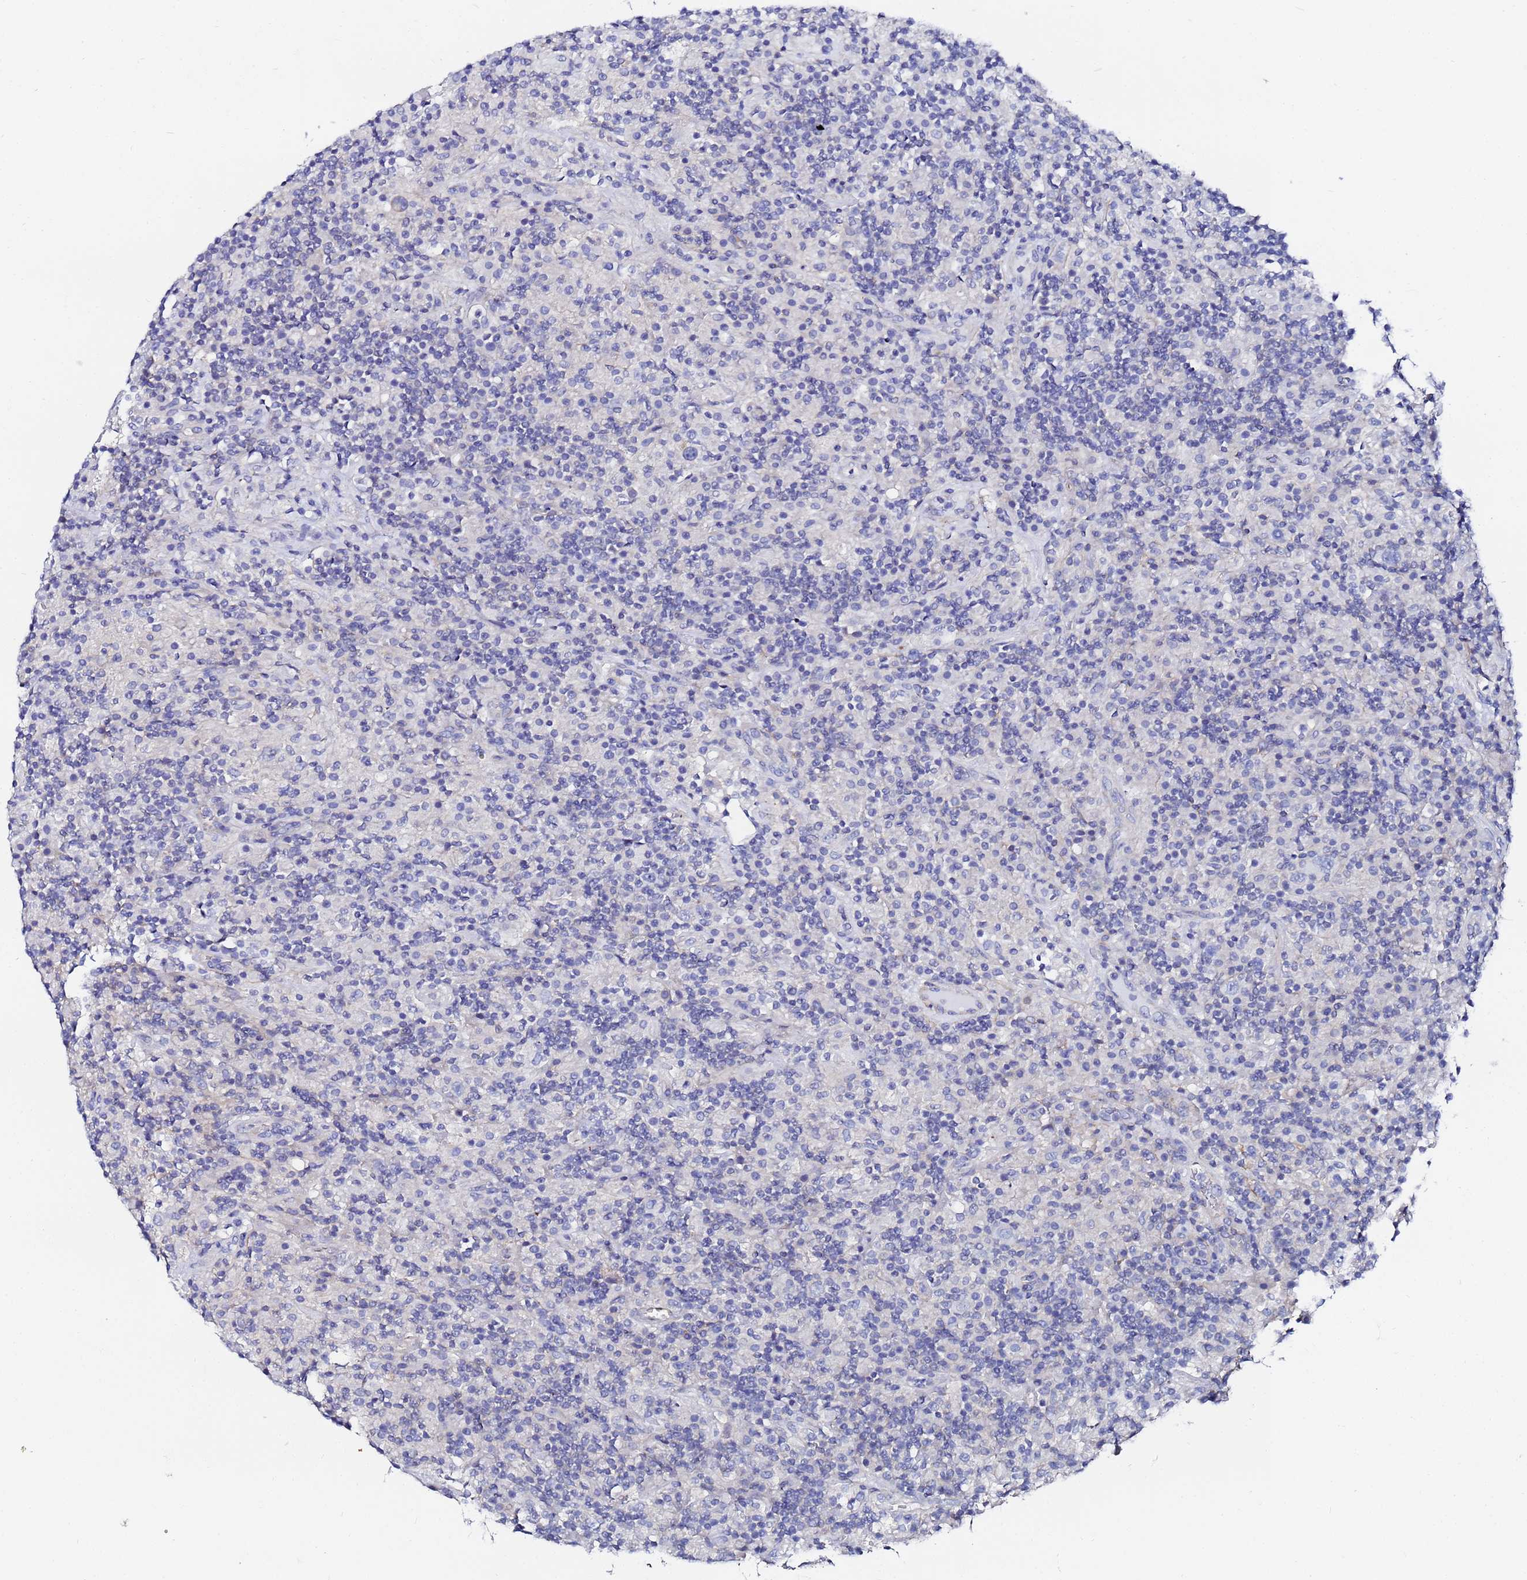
{"staining": {"intensity": "negative", "quantity": "none", "location": "none"}, "tissue": "lymphoma", "cell_type": "Tumor cells", "image_type": "cancer", "snomed": [{"axis": "morphology", "description": "Hodgkin's disease, NOS"}, {"axis": "topography", "description": "Lymph node"}], "caption": "Tumor cells are negative for brown protein staining in lymphoma.", "gene": "RAB39B", "patient": {"sex": "male", "age": 70}}